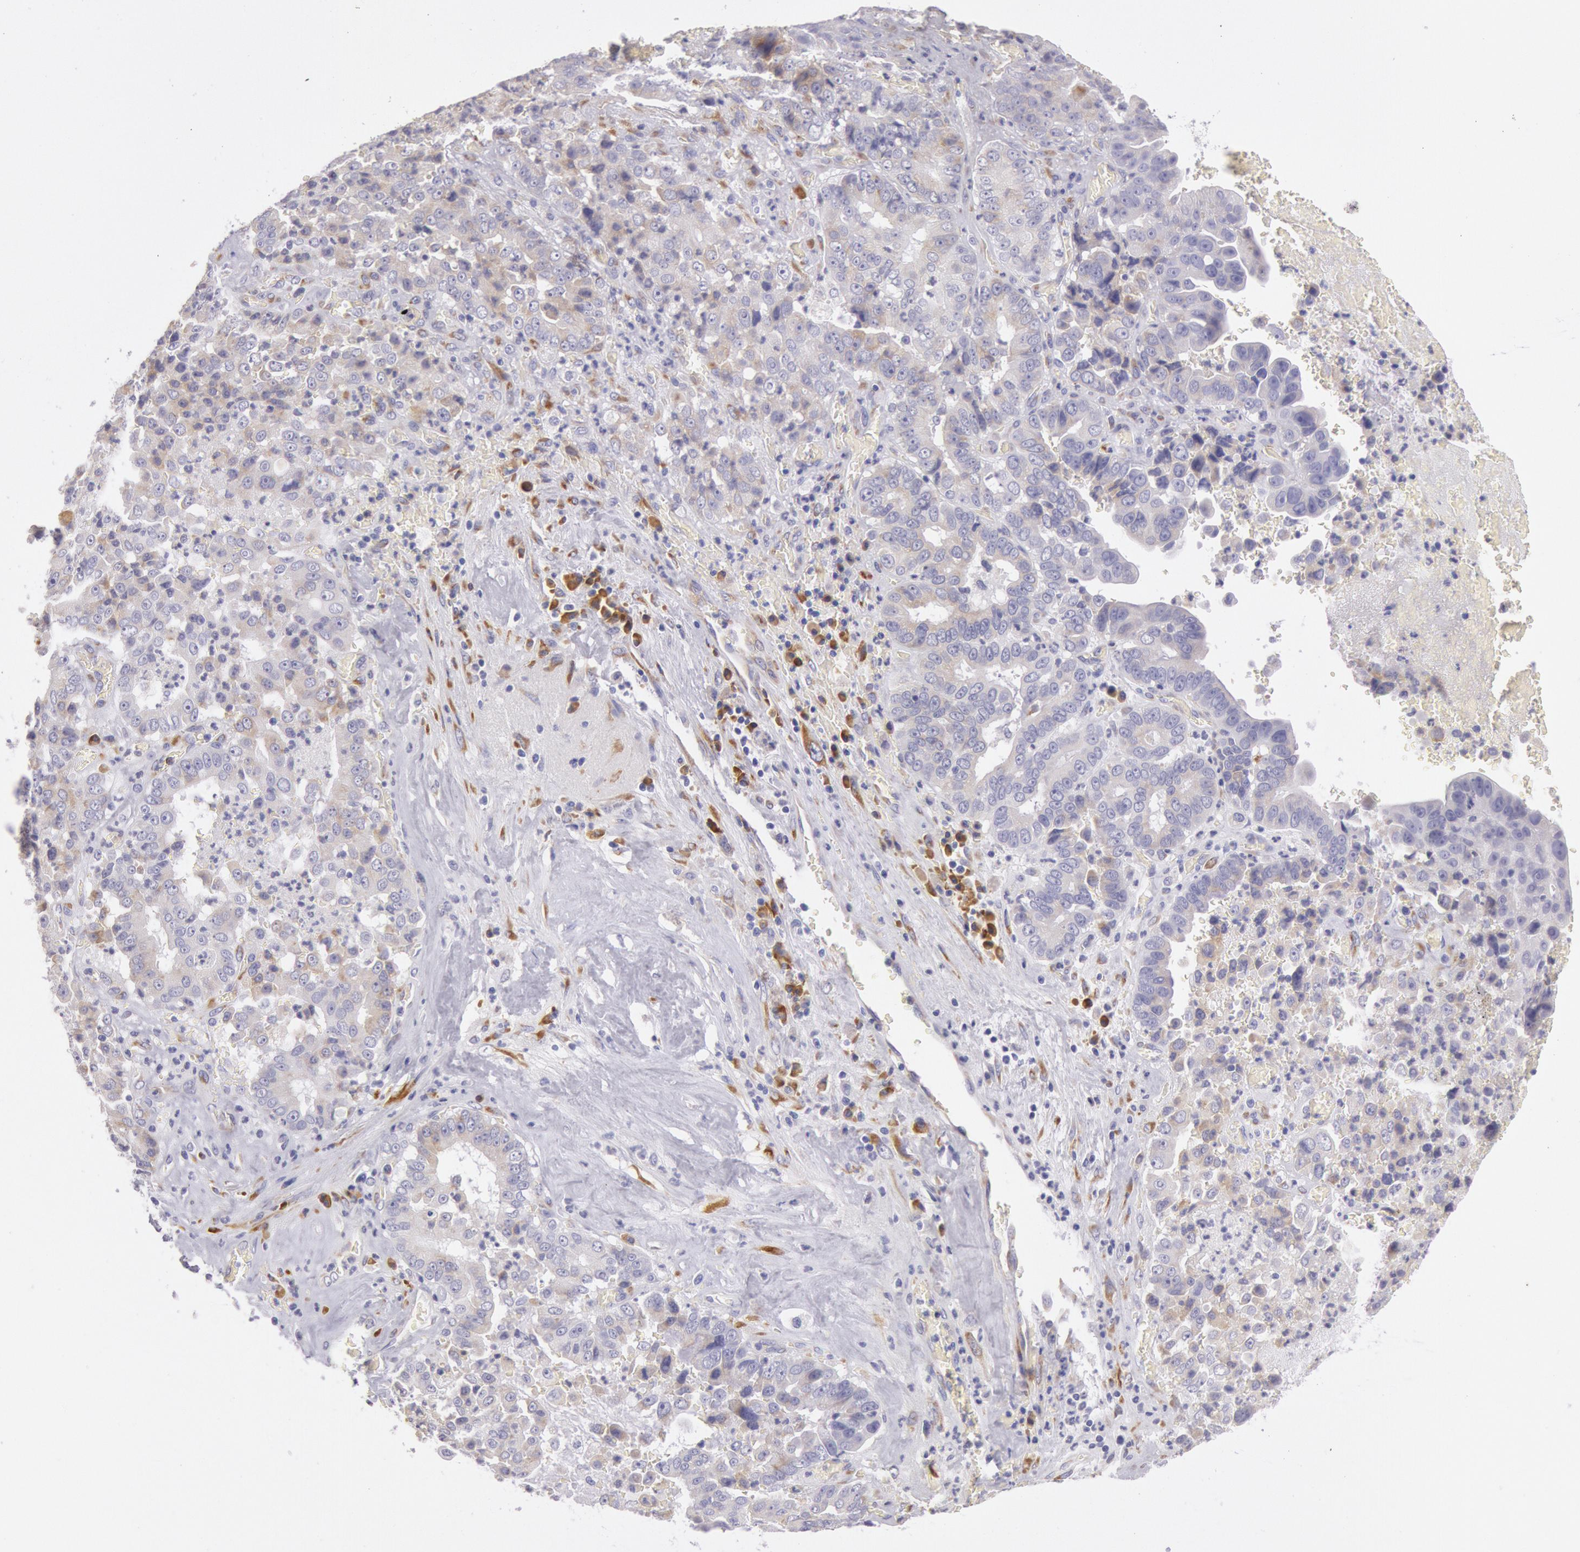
{"staining": {"intensity": "weak", "quantity": "25%-75%", "location": "cytoplasmic/membranous"}, "tissue": "liver cancer", "cell_type": "Tumor cells", "image_type": "cancer", "snomed": [{"axis": "morphology", "description": "Cholangiocarcinoma"}, {"axis": "topography", "description": "Liver"}], "caption": "Protein expression analysis of liver cancer displays weak cytoplasmic/membranous expression in about 25%-75% of tumor cells.", "gene": "CIDEB", "patient": {"sex": "female", "age": 79}}